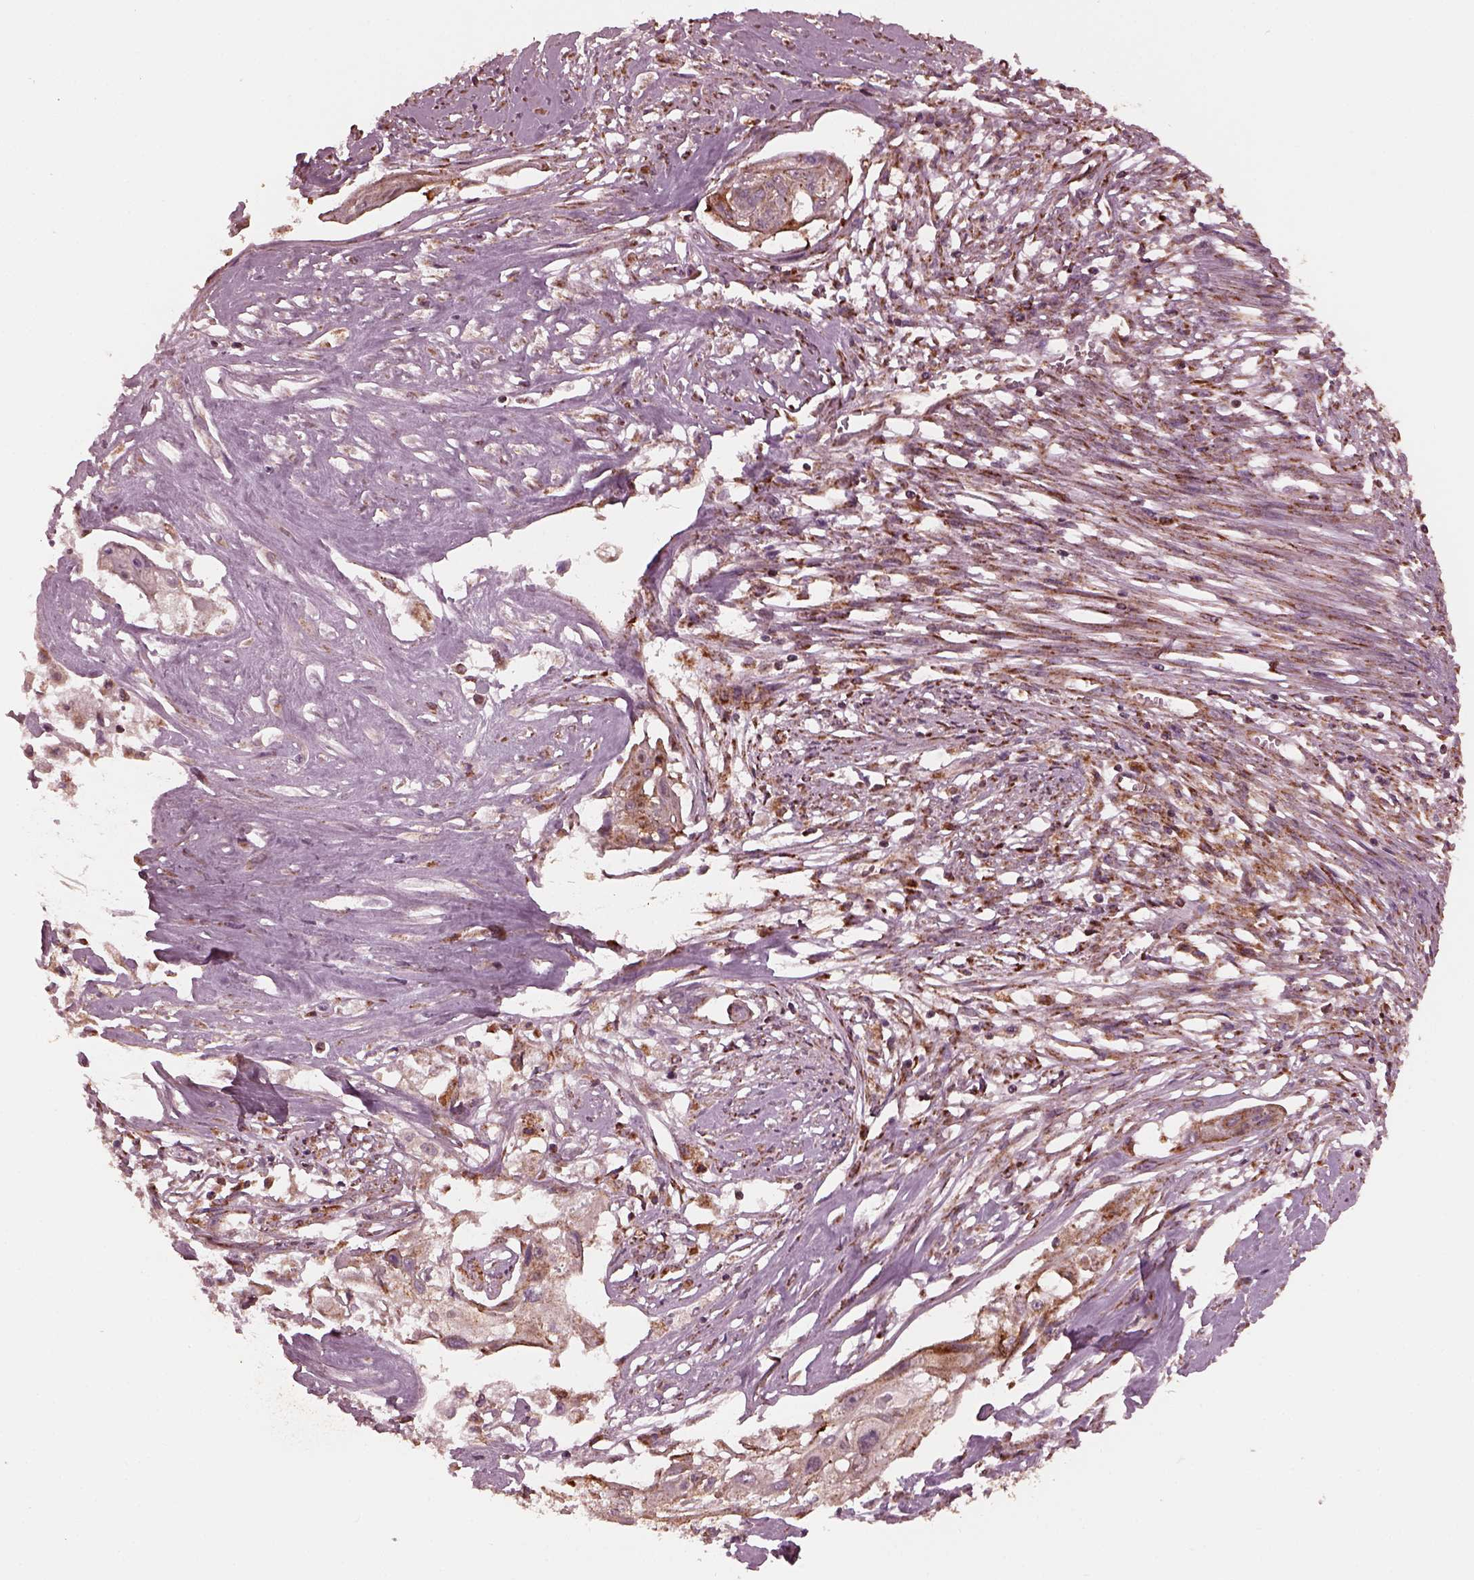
{"staining": {"intensity": "moderate", "quantity": "25%-75%", "location": "cytoplasmic/membranous"}, "tissue": "cervical cancer", "cell_type": "Tumor cells", "image_type": "cancer", "snomed": [{"axis": "morphology", "description": "Squamous cell carcinoma, NOS"}, {"axis": "topography", "description": "Cervix"}], "caption": "Immunohistochemical staining of cervical cancer reveals medium levels of moderate cytoplasmic/membranous protein expression in approximately 25%-75% of tumor cells.", "gene": "NDUFB10", "patient": {"sex": "female", "age": 49}}